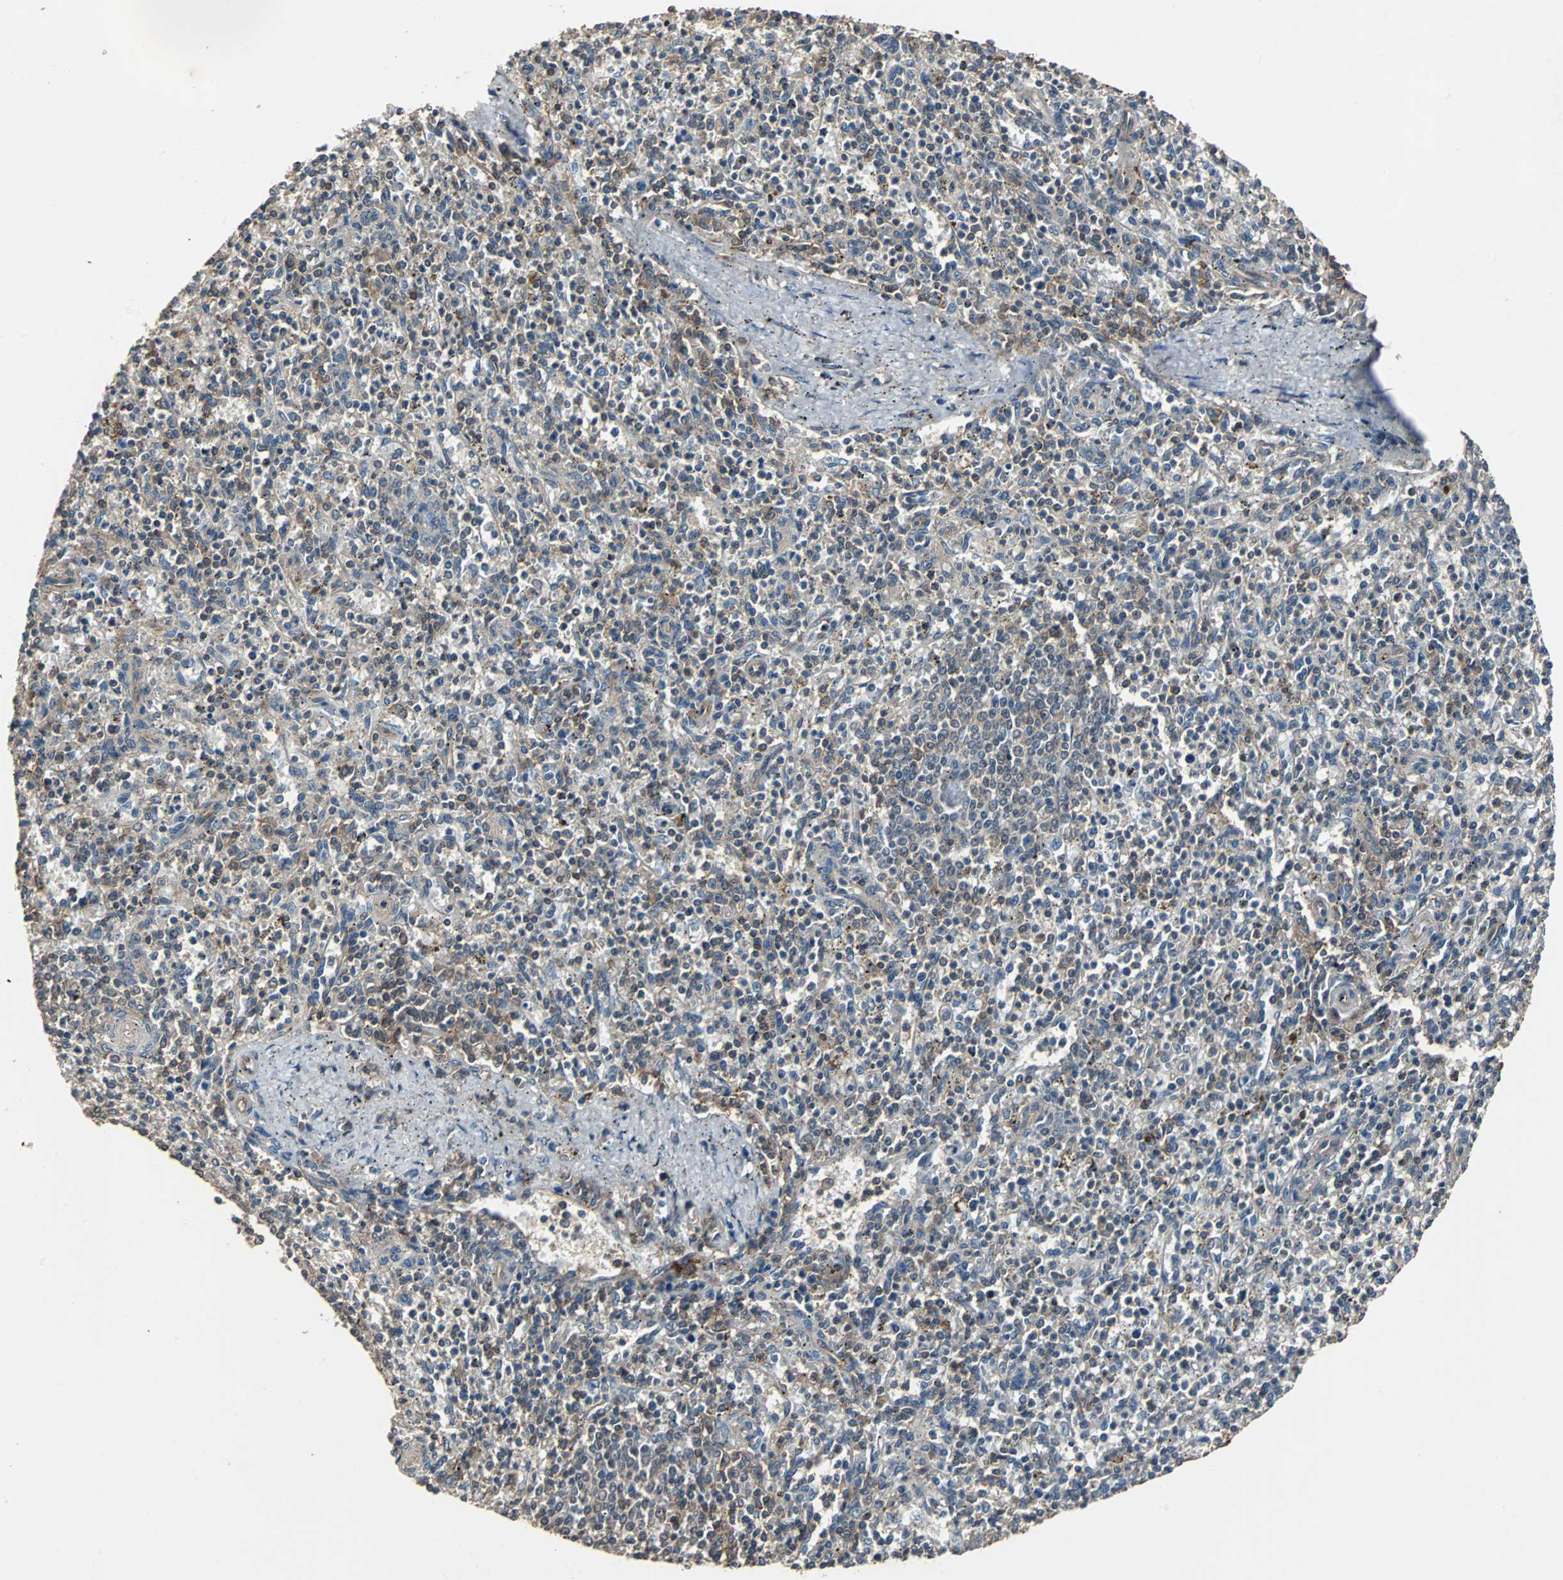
{"staining": {"intensity": "weak", "quantity": "25%-75%", "location": "cytoplasmic/membranous"}, "tissue": "spleen", "cell_type": "Cells in red pulp", "image_type": "normal", "snomed": [{"axis": "morphology", "description": "Normal tissue, NOS"}, {"axis": "topography", "description": "Spleen"}], "caption": "Protein staining of normal spleen reveals weak cytoplasmic/membranous staining in approximately 25%-75% of cells in red pulp.", "gene": "NDRG1", "patient": {"sex": "male", "age": 72}}